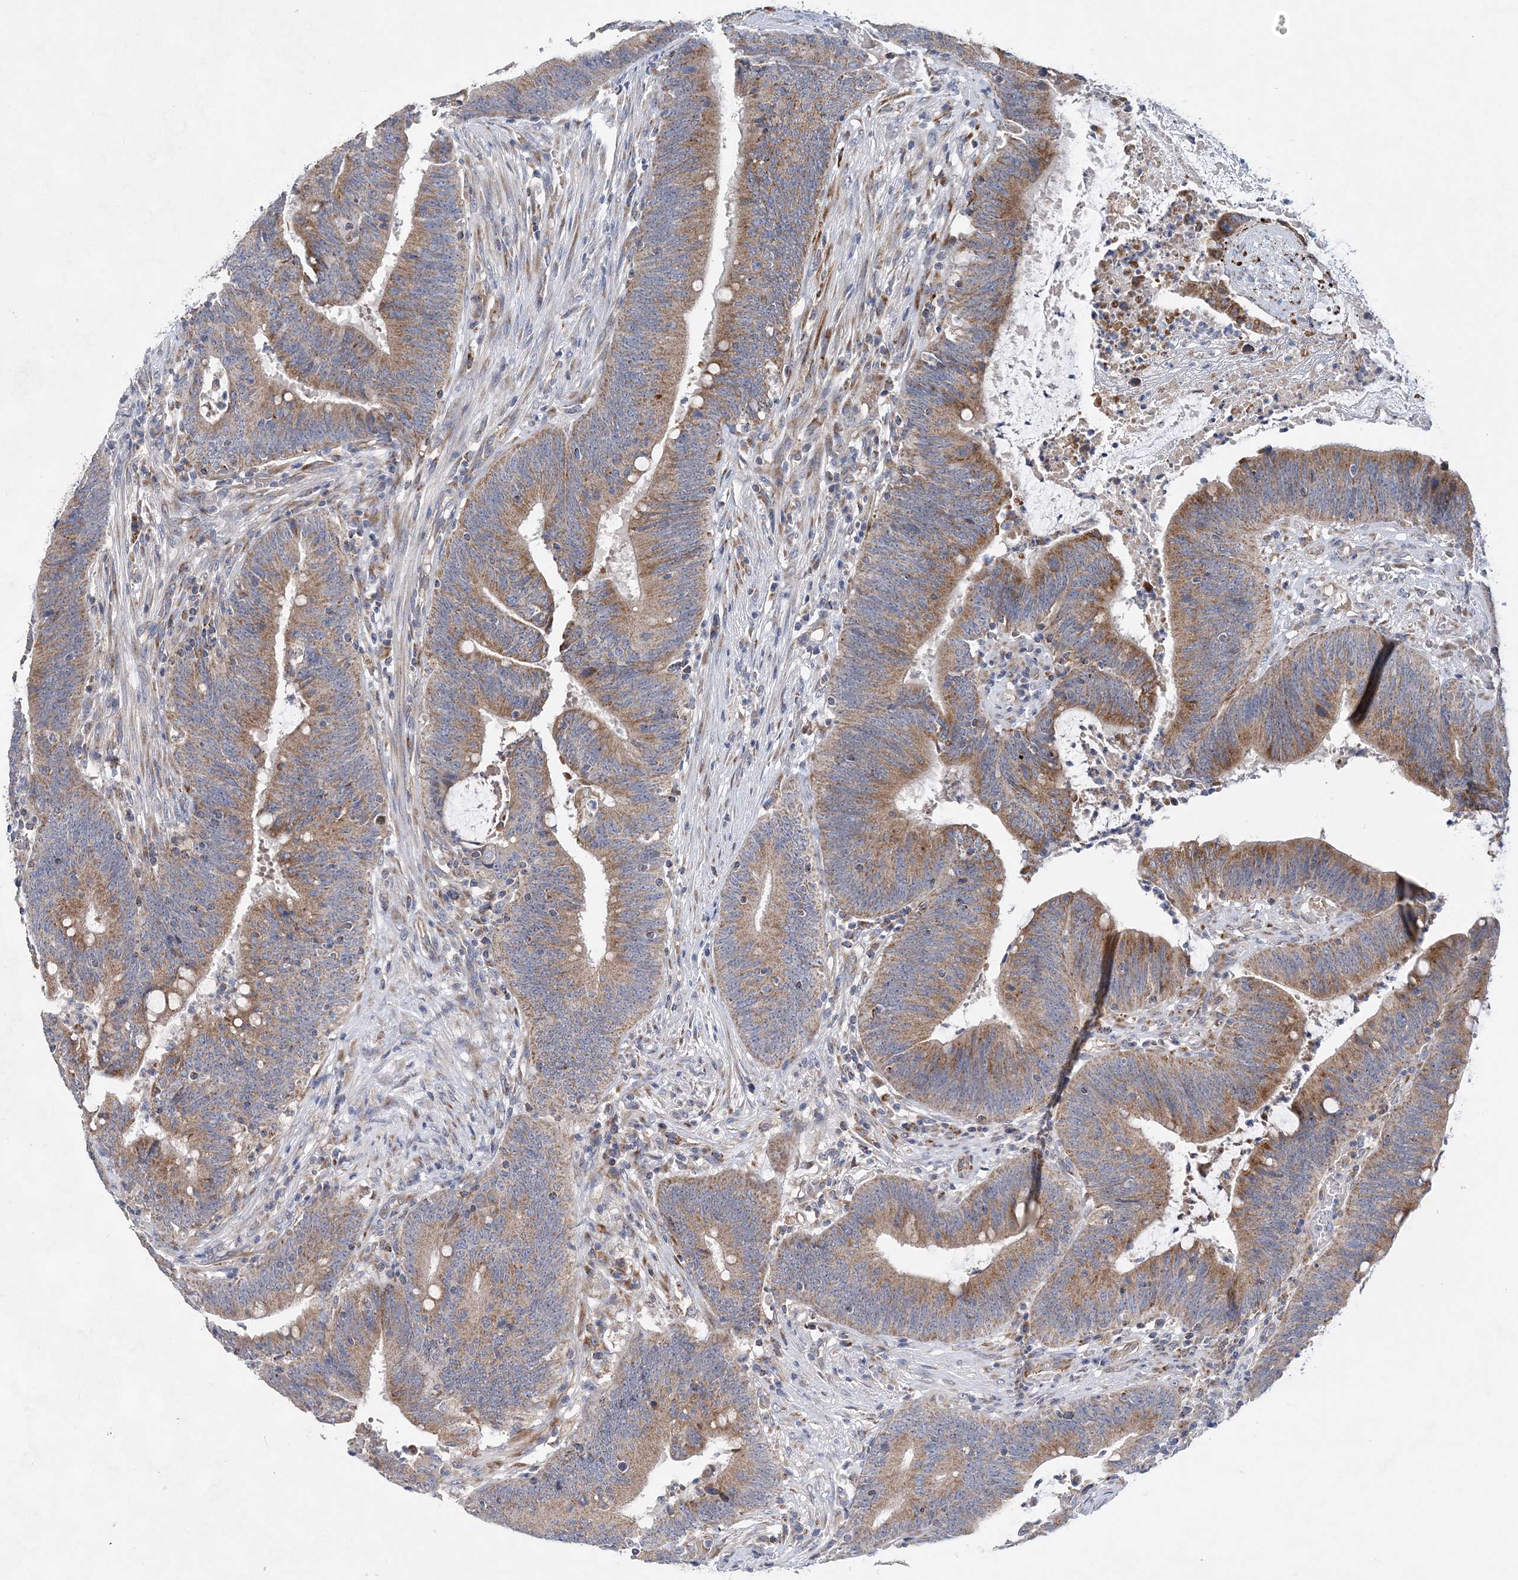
{"staining": {"intensity": "moderate", "quantity": ">75%", "location": "cytoplasmic/membranous"}, "tissue": "colorectal cancer", "cell_type": "Tumor cells", "image_type": "cancer", "snomed": [{"axis": "morphology", "description": "Adenocarcinoma, NOS"}, {"axis": "topography", "description": "Rectum"}], "caption": "Immunohistochemistry photomicrograph of neoplastic tissue: colorectal cancer stained using immunohistochemistry displays medium levels of moderate protein expression localized specifically in the cytoplasmic/membranous of tumor cells, appearing as a cytoplasmic/membranous brown color.", "gene": "TRAPPC13", "patient": {"sex": "female", "age": 66}}